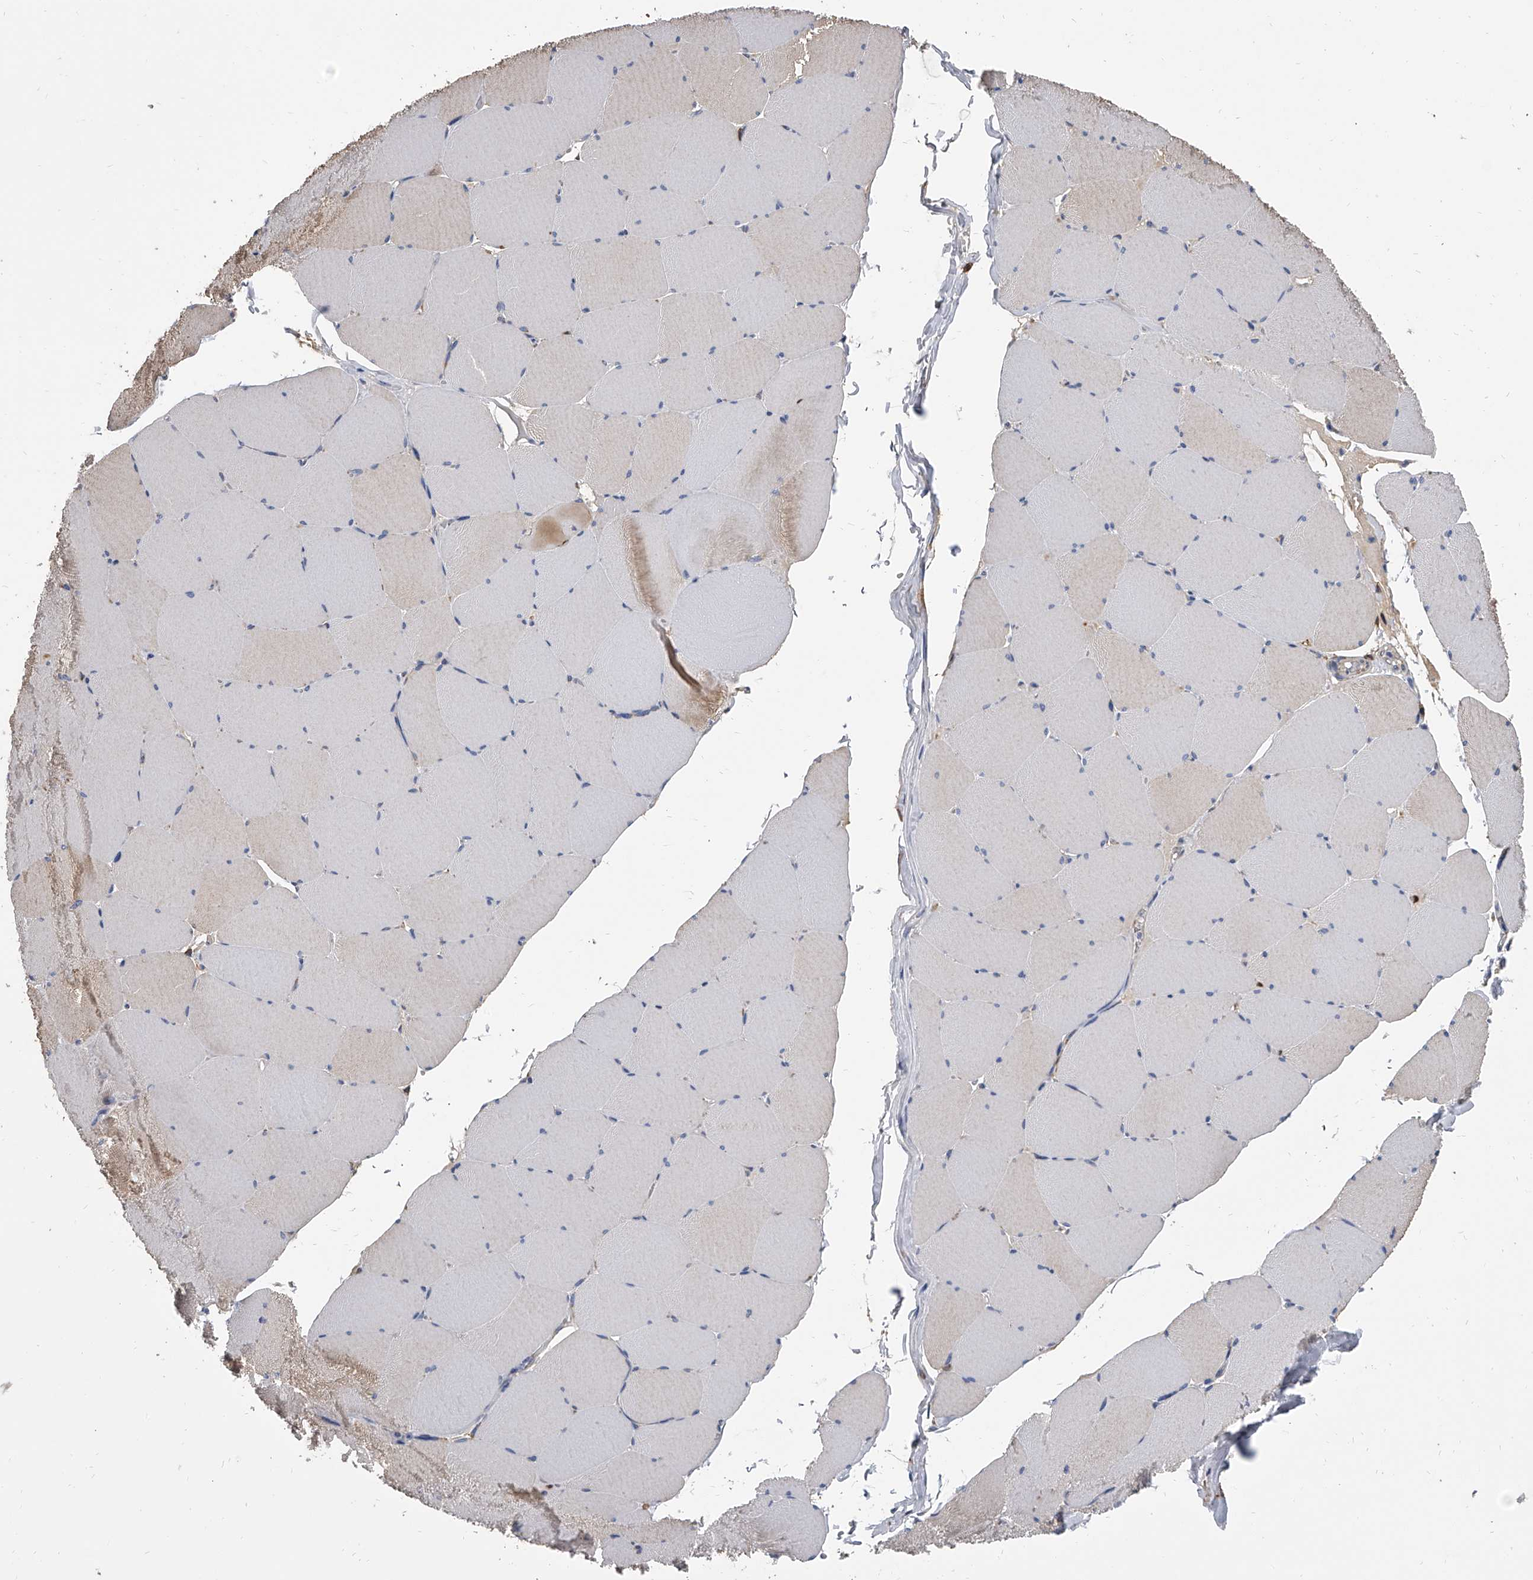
{"staining": {"intensity": "moderate", "quantity": "<25%", "location": "cytoplasmic/membranous"}, "tissue": "skeletal muscle", "cell_type": "Myocytes", "image_type": "normal", "snomed": [{"axis": "morphology", "description": "Normal tissue, NOS"}, {"axis": "topography", "description": "Skeletal muscle"}, {"axis": "topography", "description": "Head-Neck"}], "caption": "DAB immunohistochemical staining of normal human skeletal muscle demonstrates moderate cytoplasmic/membranous protein positivity in about <25% of myocytes.", "gene": "MRPL28", "patient": {"sex": "male", "age": 66}}